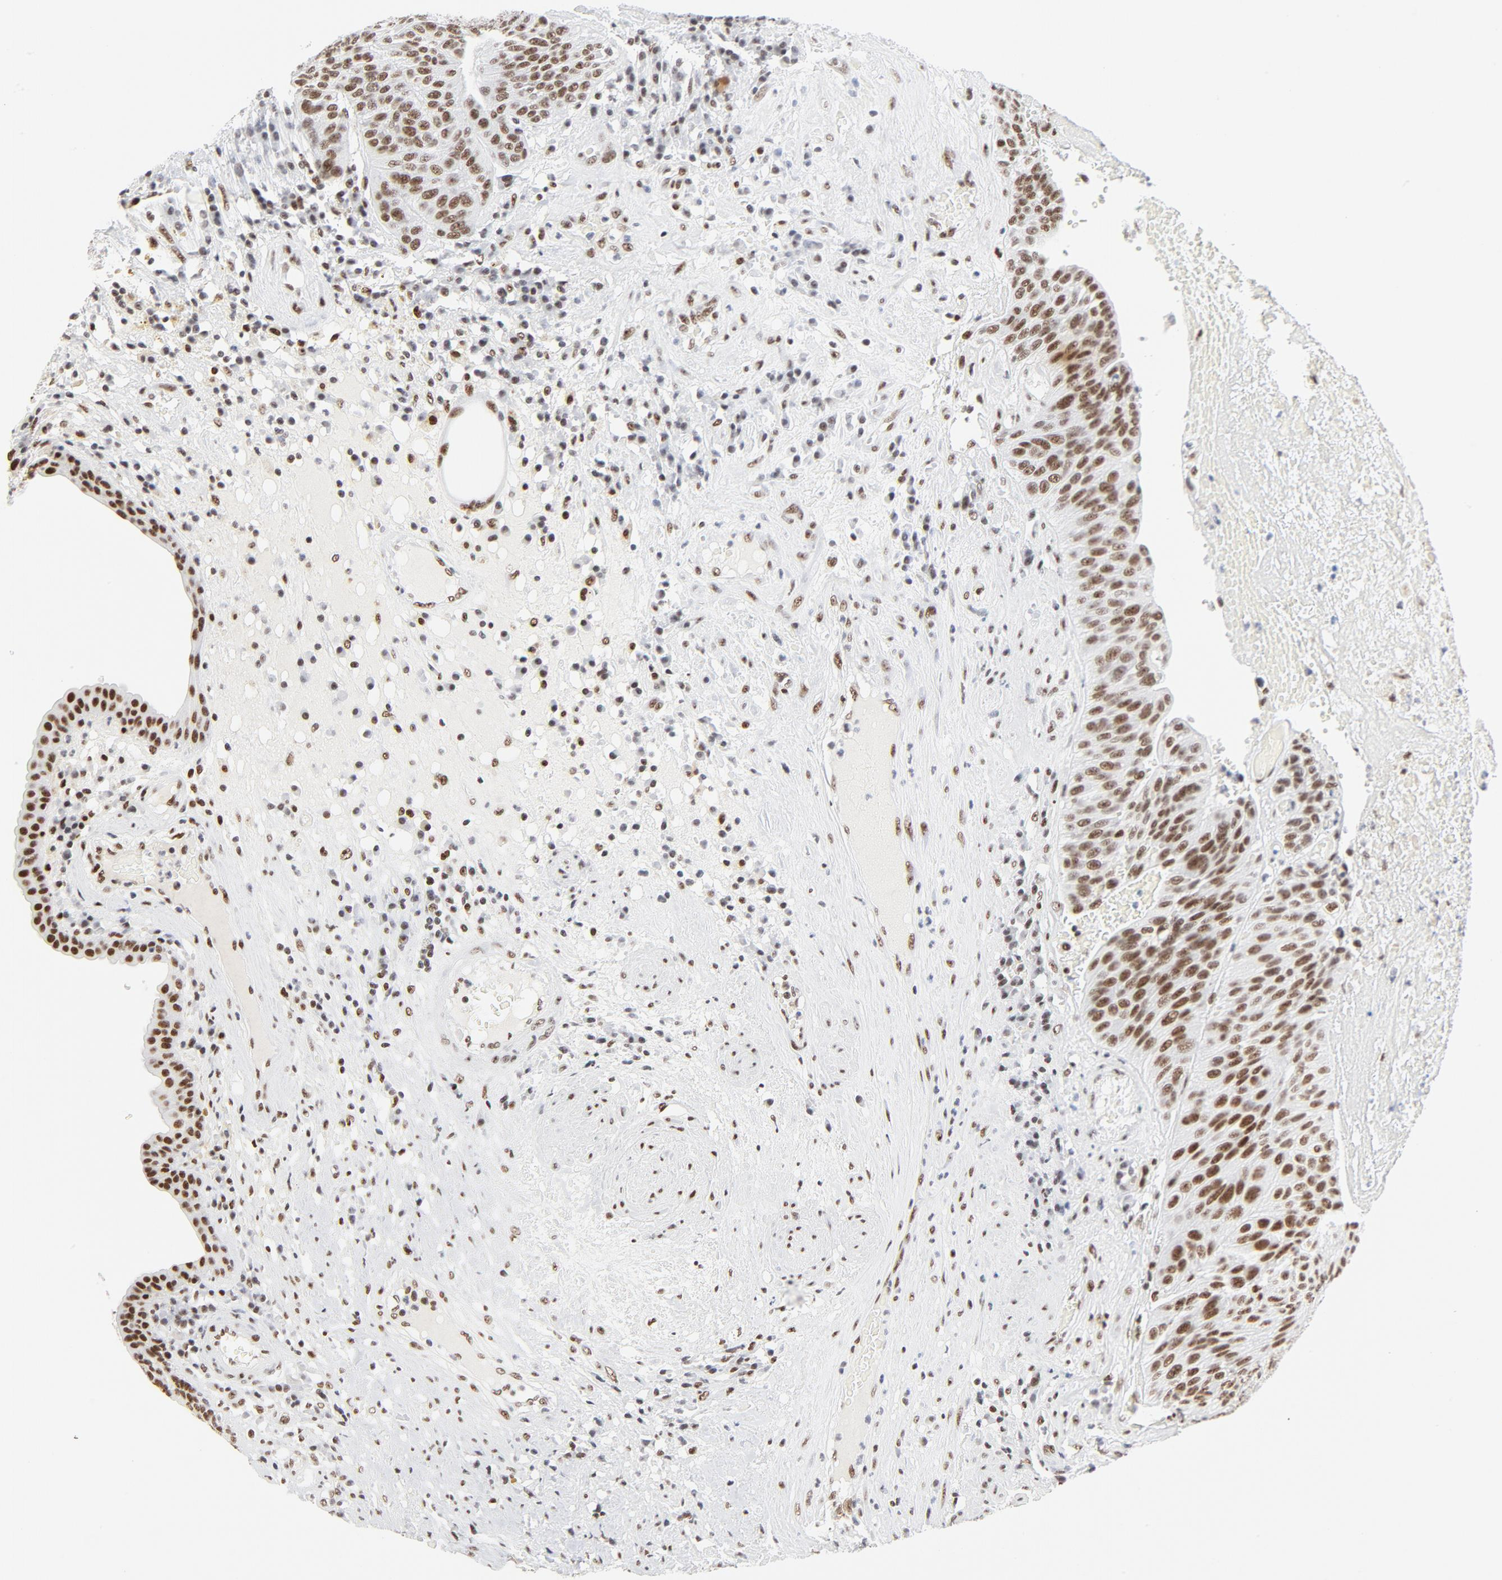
{"staining": {"intensity": "moderate", "quantity": ">75%", "location": "nuclear"}, "tissue": "urothelial cancer", "cell_type": "Tumor cells", "image_type": "cancer", "snomed": [{"axis": "morphology", "description": "Urothelial carcinoma, High grade"}, {"axis": "topography", "description": "Urinary bladder"}], "caption": "Human urothelial cancer stained with a protein marker reveals moderate staining in tumor cells.", "gene": "GTF2H1", "patient": {"sex": "male", "age": 66}}